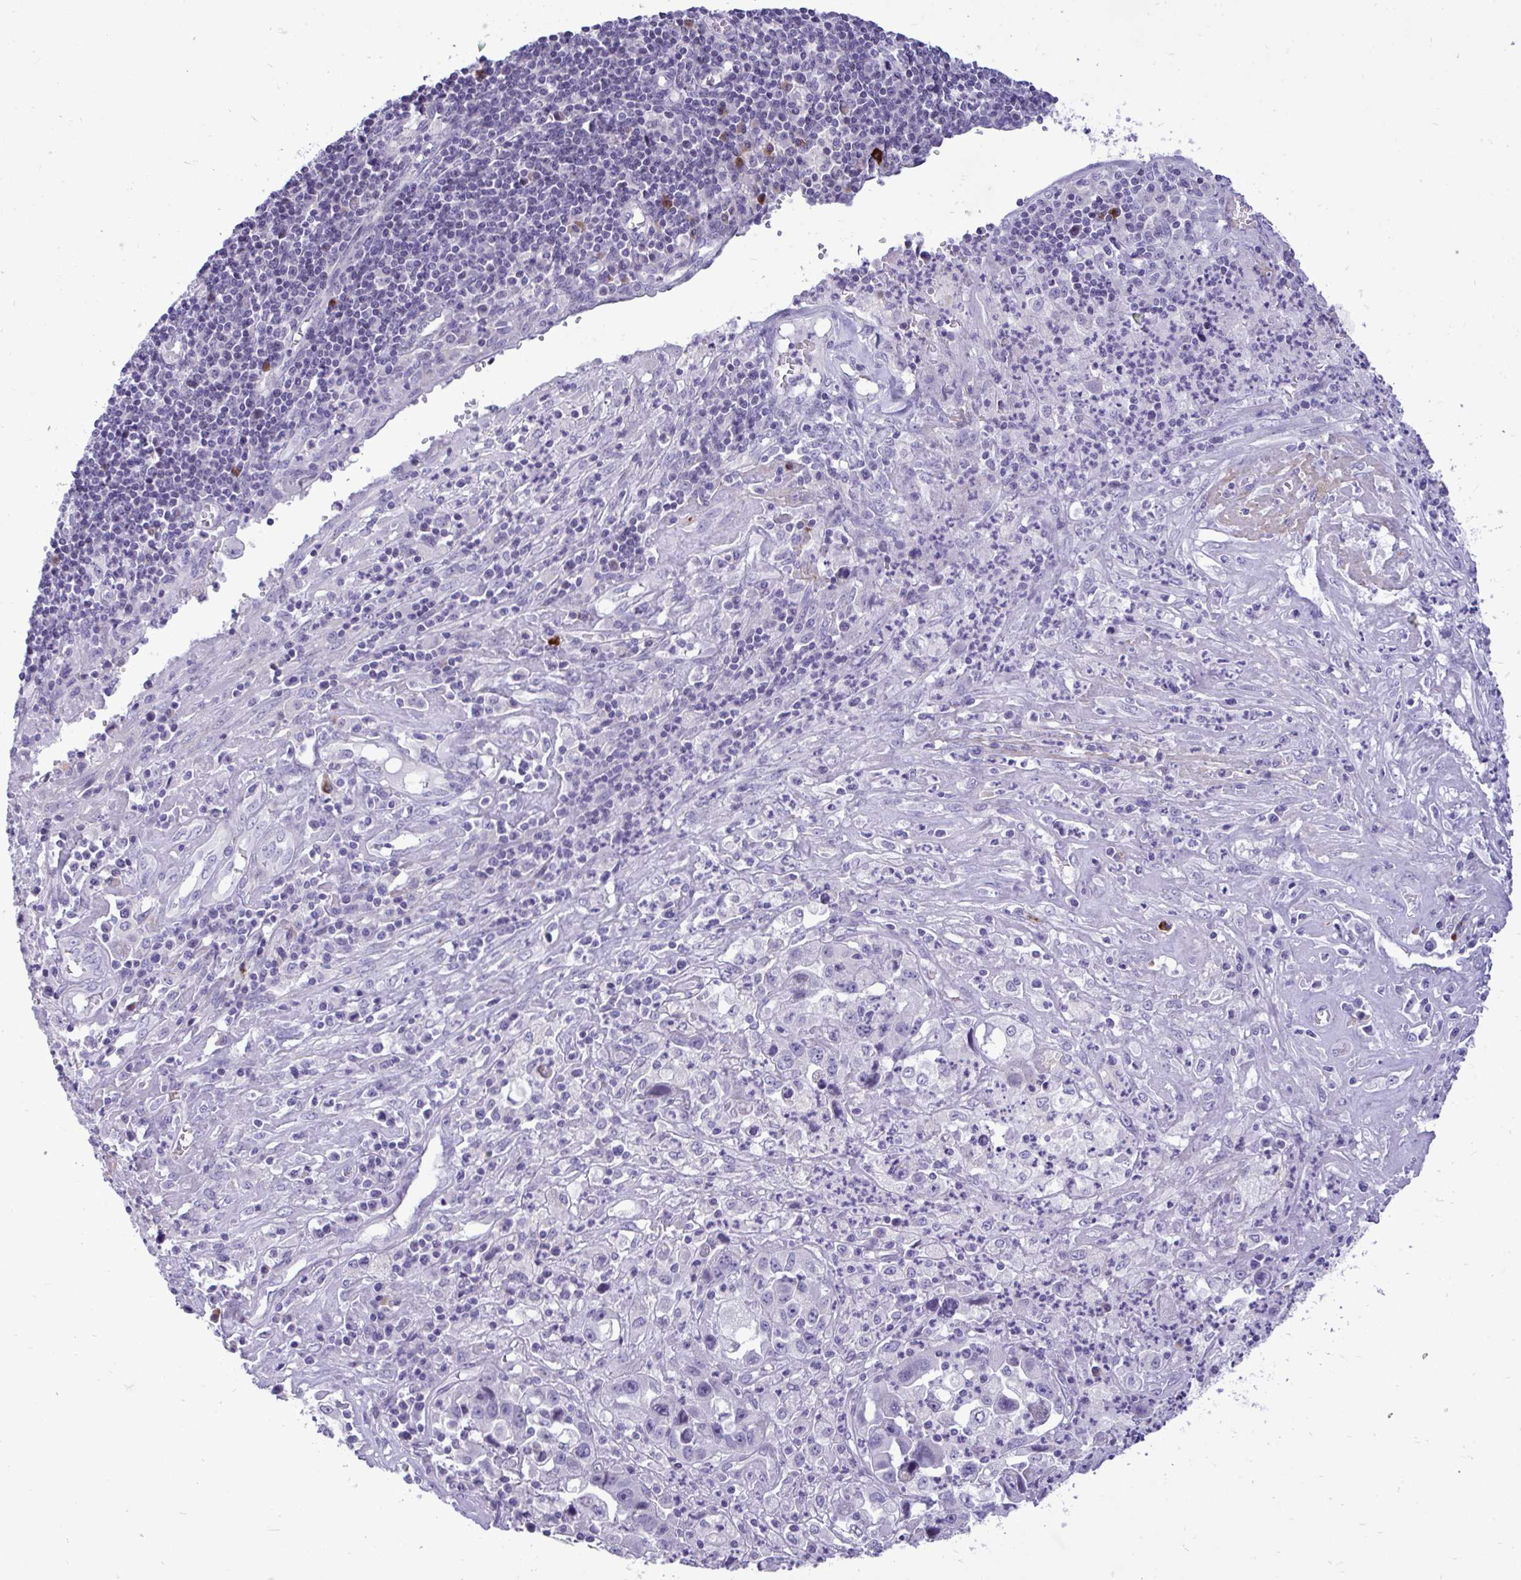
{"staining": {"intensity": "negative", "quantity": "none", "location": "none"}, "tissue": "endometrial cancer", "cell_type": "Tumor cells", "image_type": "cancer", "snomed": [{"axis": "morphology", "description": "Adenocarcinoma, NOS"}, {"axis": "topography", "description": "Uterus"}], "caption": "The histopathology image displays no significant positivity in tumor cells of endometrial cancer (adenocarcinoma). The staining was performed using DAB (3,3'-diaminobenzidine) to visualize the protein expression in brown, while the nuclei were stained in blue with hematoxylin (Magnification: 20x).", "gene": "SPAG1", "patient": {"sex": "female", "age": 62}}